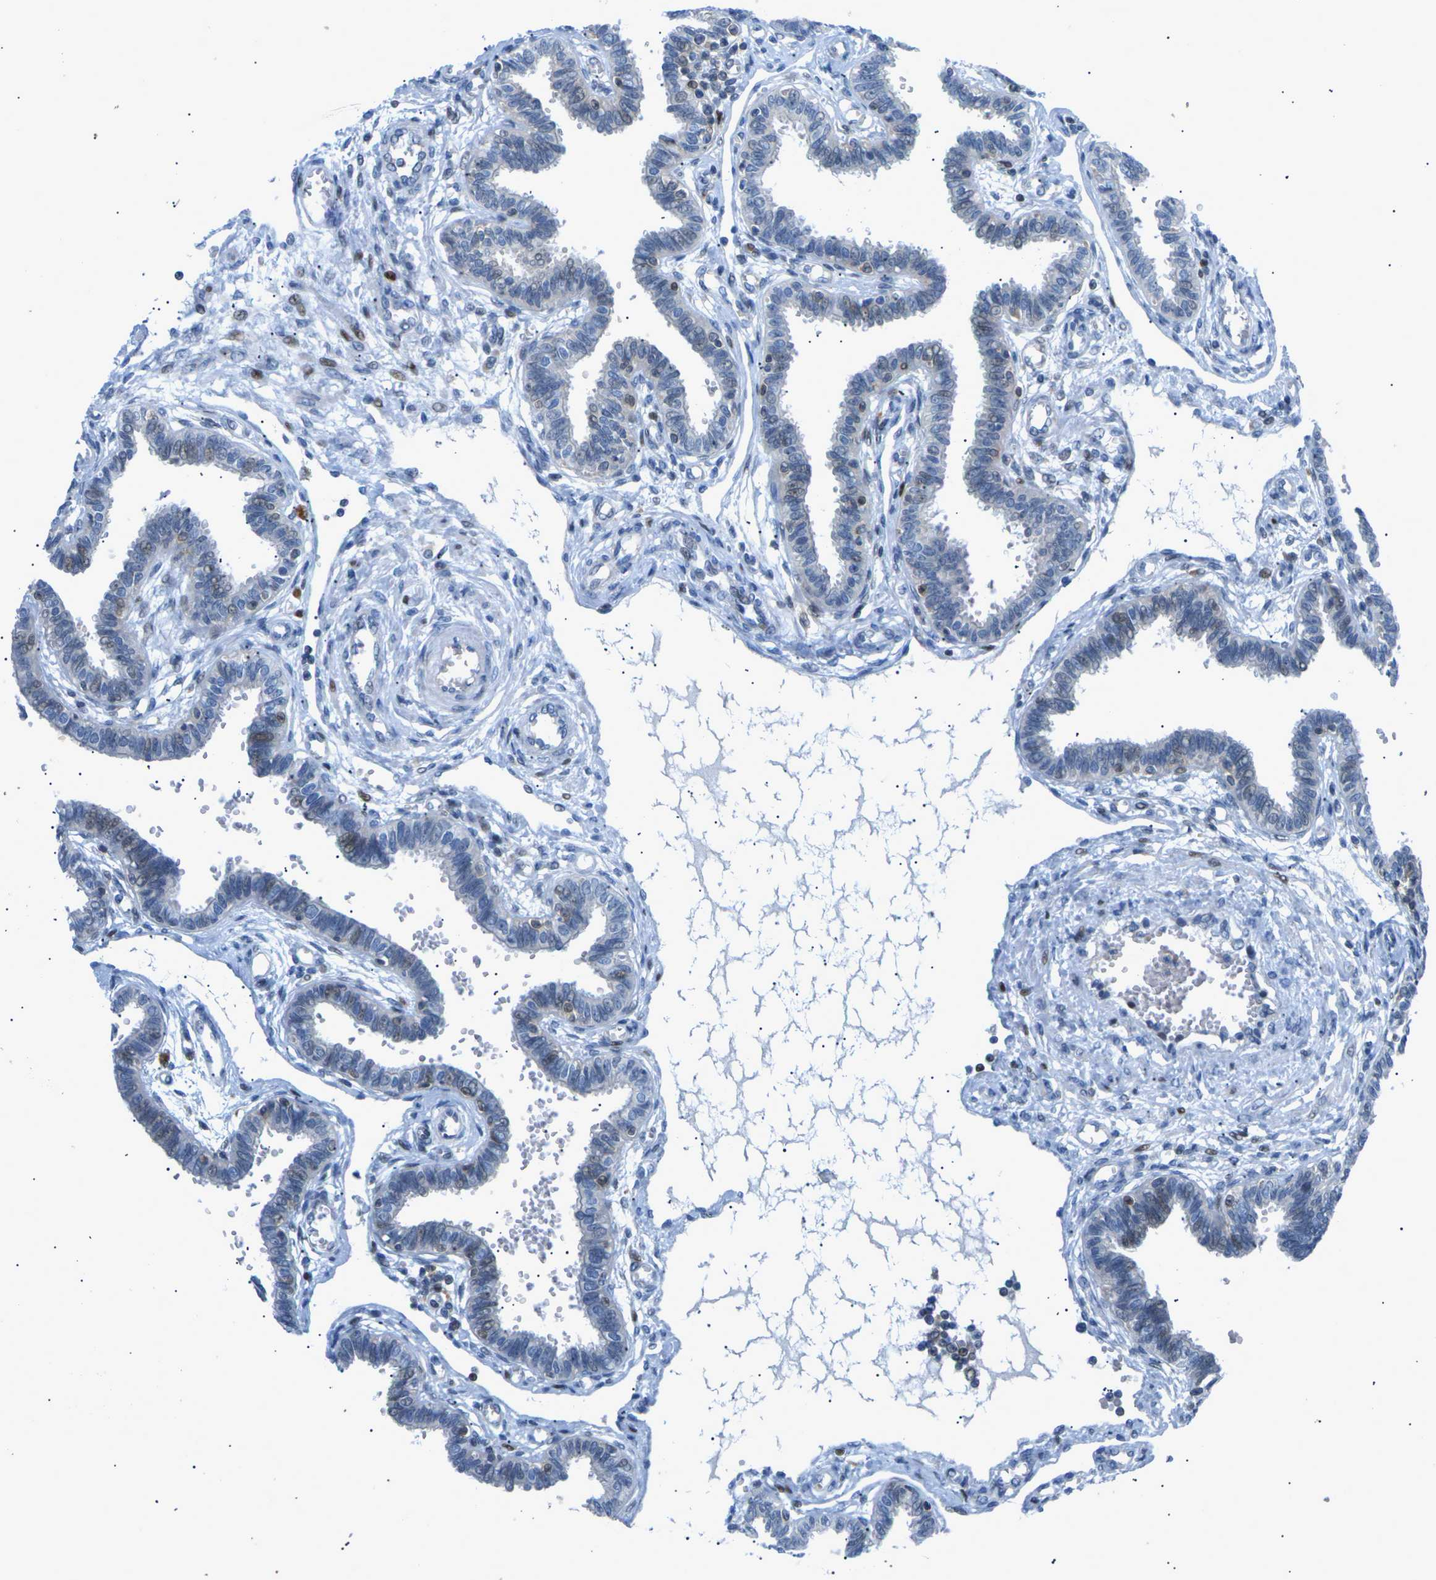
{"staining": {"intensity": "moderate", "quantity": "<25%", "location": "nuclear"}, "tissue": "fallopian tube", "cell_type": "Glandular cells", "image_type": "normal", "snomed": [{"axis": "morphology", "description": "Normal tissue, NOS"}, {"axis": "topography", "description": "Fallopian tube"}], "caption": "Fallopian tube stained for a protein displays moderate nuclear positivity in glandular cells. The staining was performed using DAB to visualize the protein expression in brown, while the nuclei were stained in blue with hematoxylin (Magnification: 20x).", "gene": "RPS6KA3", "patient": {"sex": "female", "age": 32}}